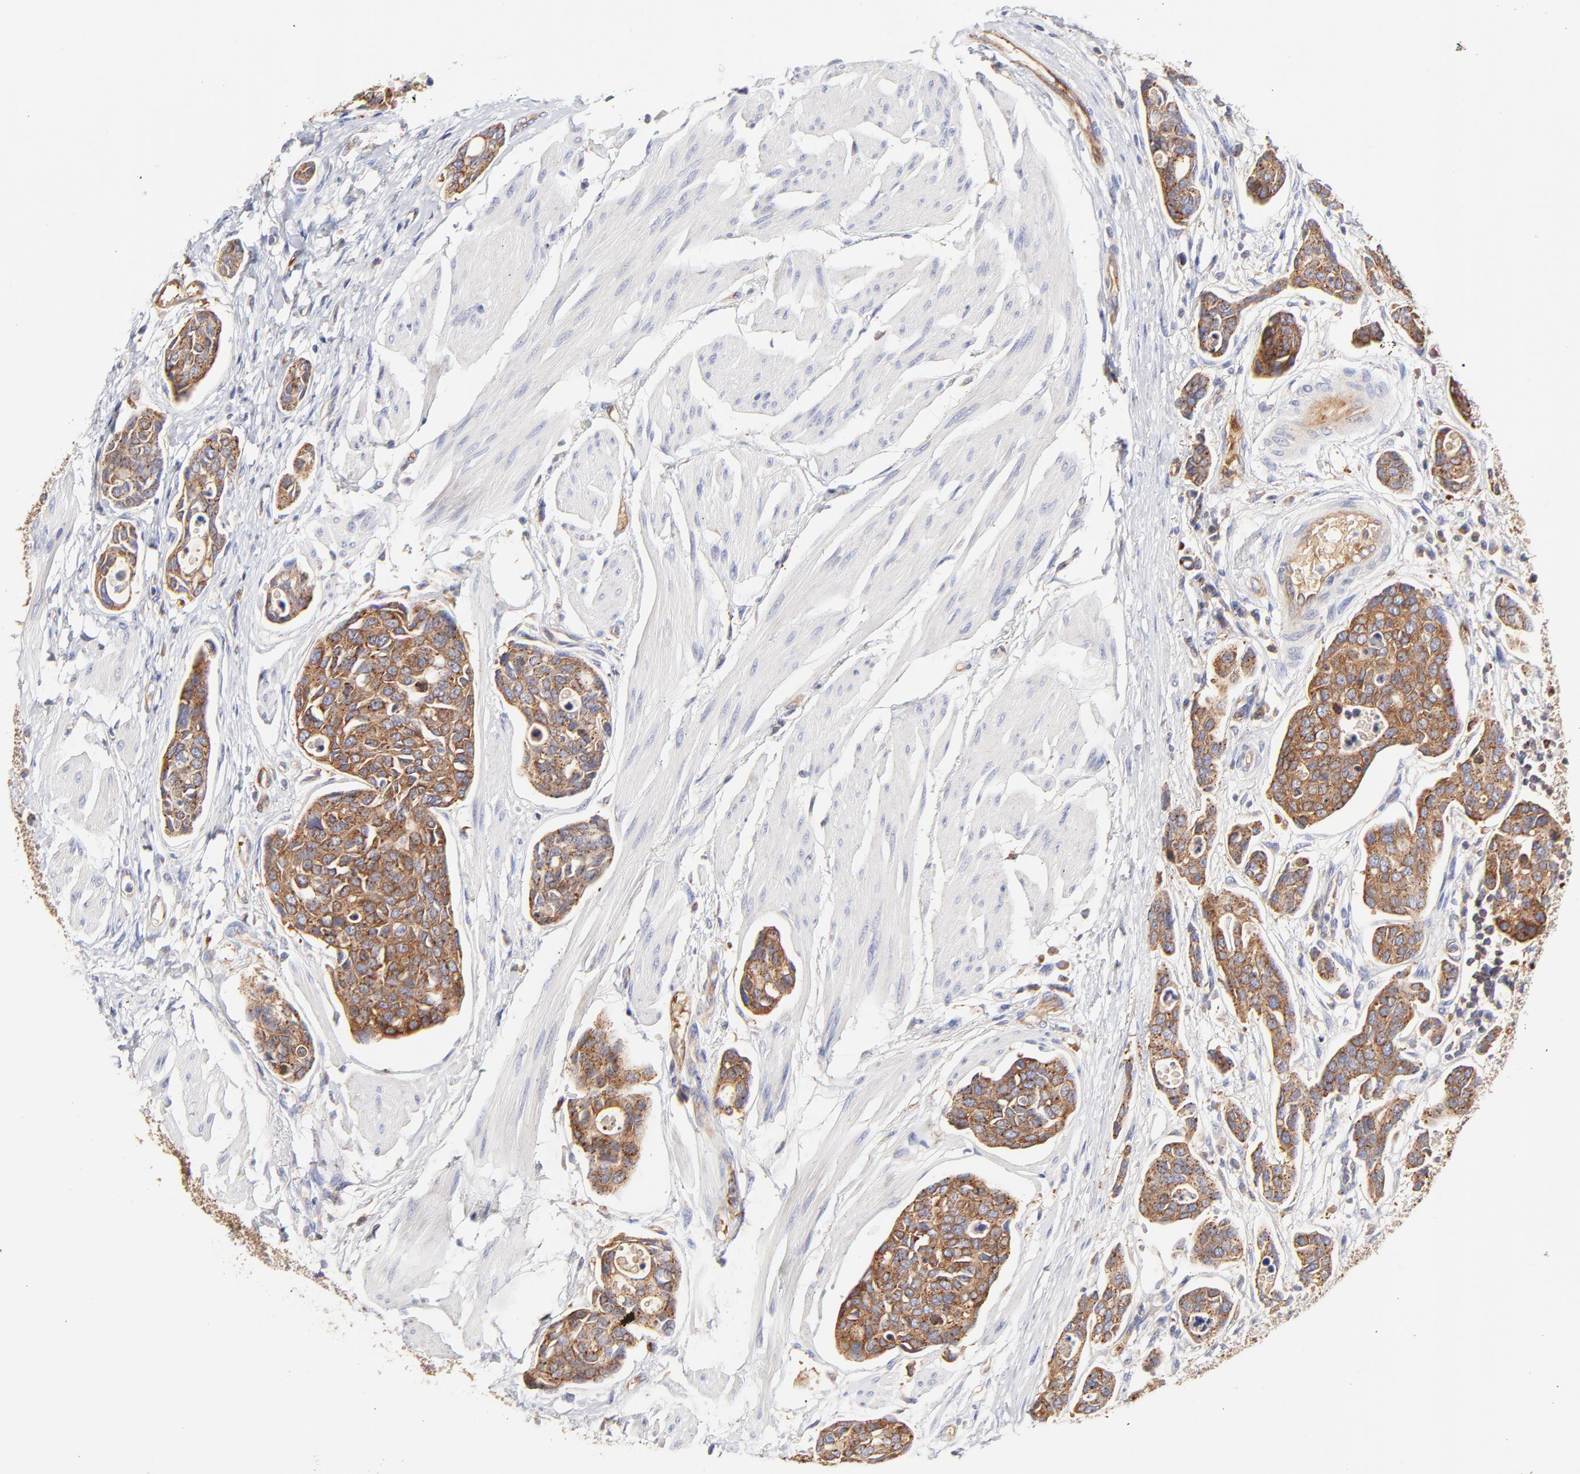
{"staining": {"intensity": "moderate", "quantity": ">75%", "location": "cytoplasmic/membranous"}, "tissue": "urothelial cancer", "cell_type": "Tumor cells", "image_type": "cancer", "snomed": [{"axis": "morphology", "description": "Urothelial carcinoma, High grade"}, {"axis": "topography", "description": "Urinary bladder"}], "caption": "This is an image of immunohistochemistry (IHC) staining of high-grade urothelial carcinoma, which shows moderate expression in the cytoplasmic/membranous of tumor cells.", "gene": "CD2AP", "patient": {"sex": "male", "age": 78}}